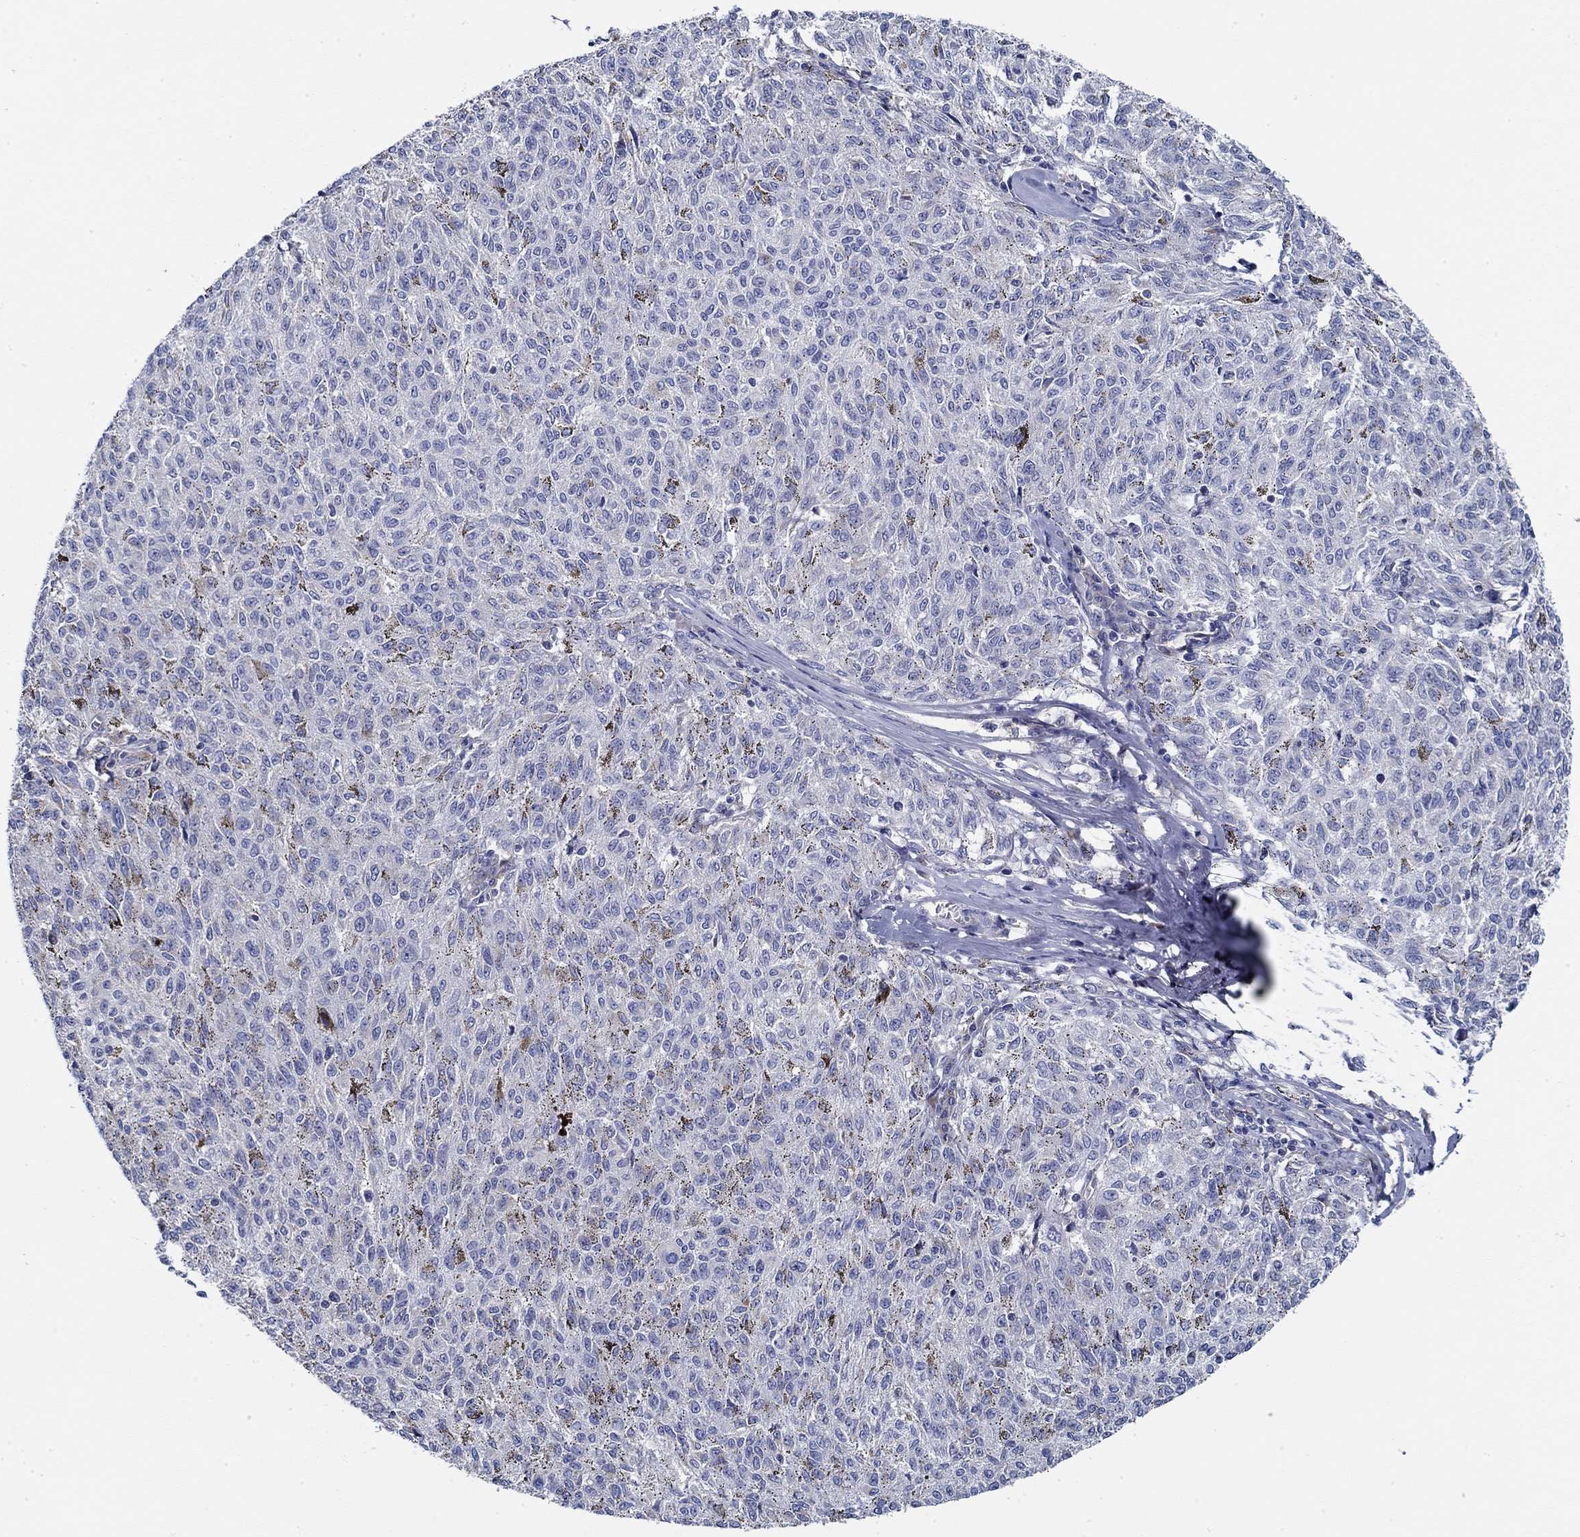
{"staining": {"intensity": "negative", "quantity": "none", "location": "none"}, "tissue": "melanoma", "cell_type": "Tumor cells", "image_type": "cancer", "snomed": [{"axis": "morphology", "description": "Malignant melanoma, NOS"}, {"axis": "topography", "description": "Skin"}], "caption": "Tumor cells are negative for protein expression in human malignant melanoma.", "gene": "CFAP61", "patient": {"sex": "female", "age": 72}}